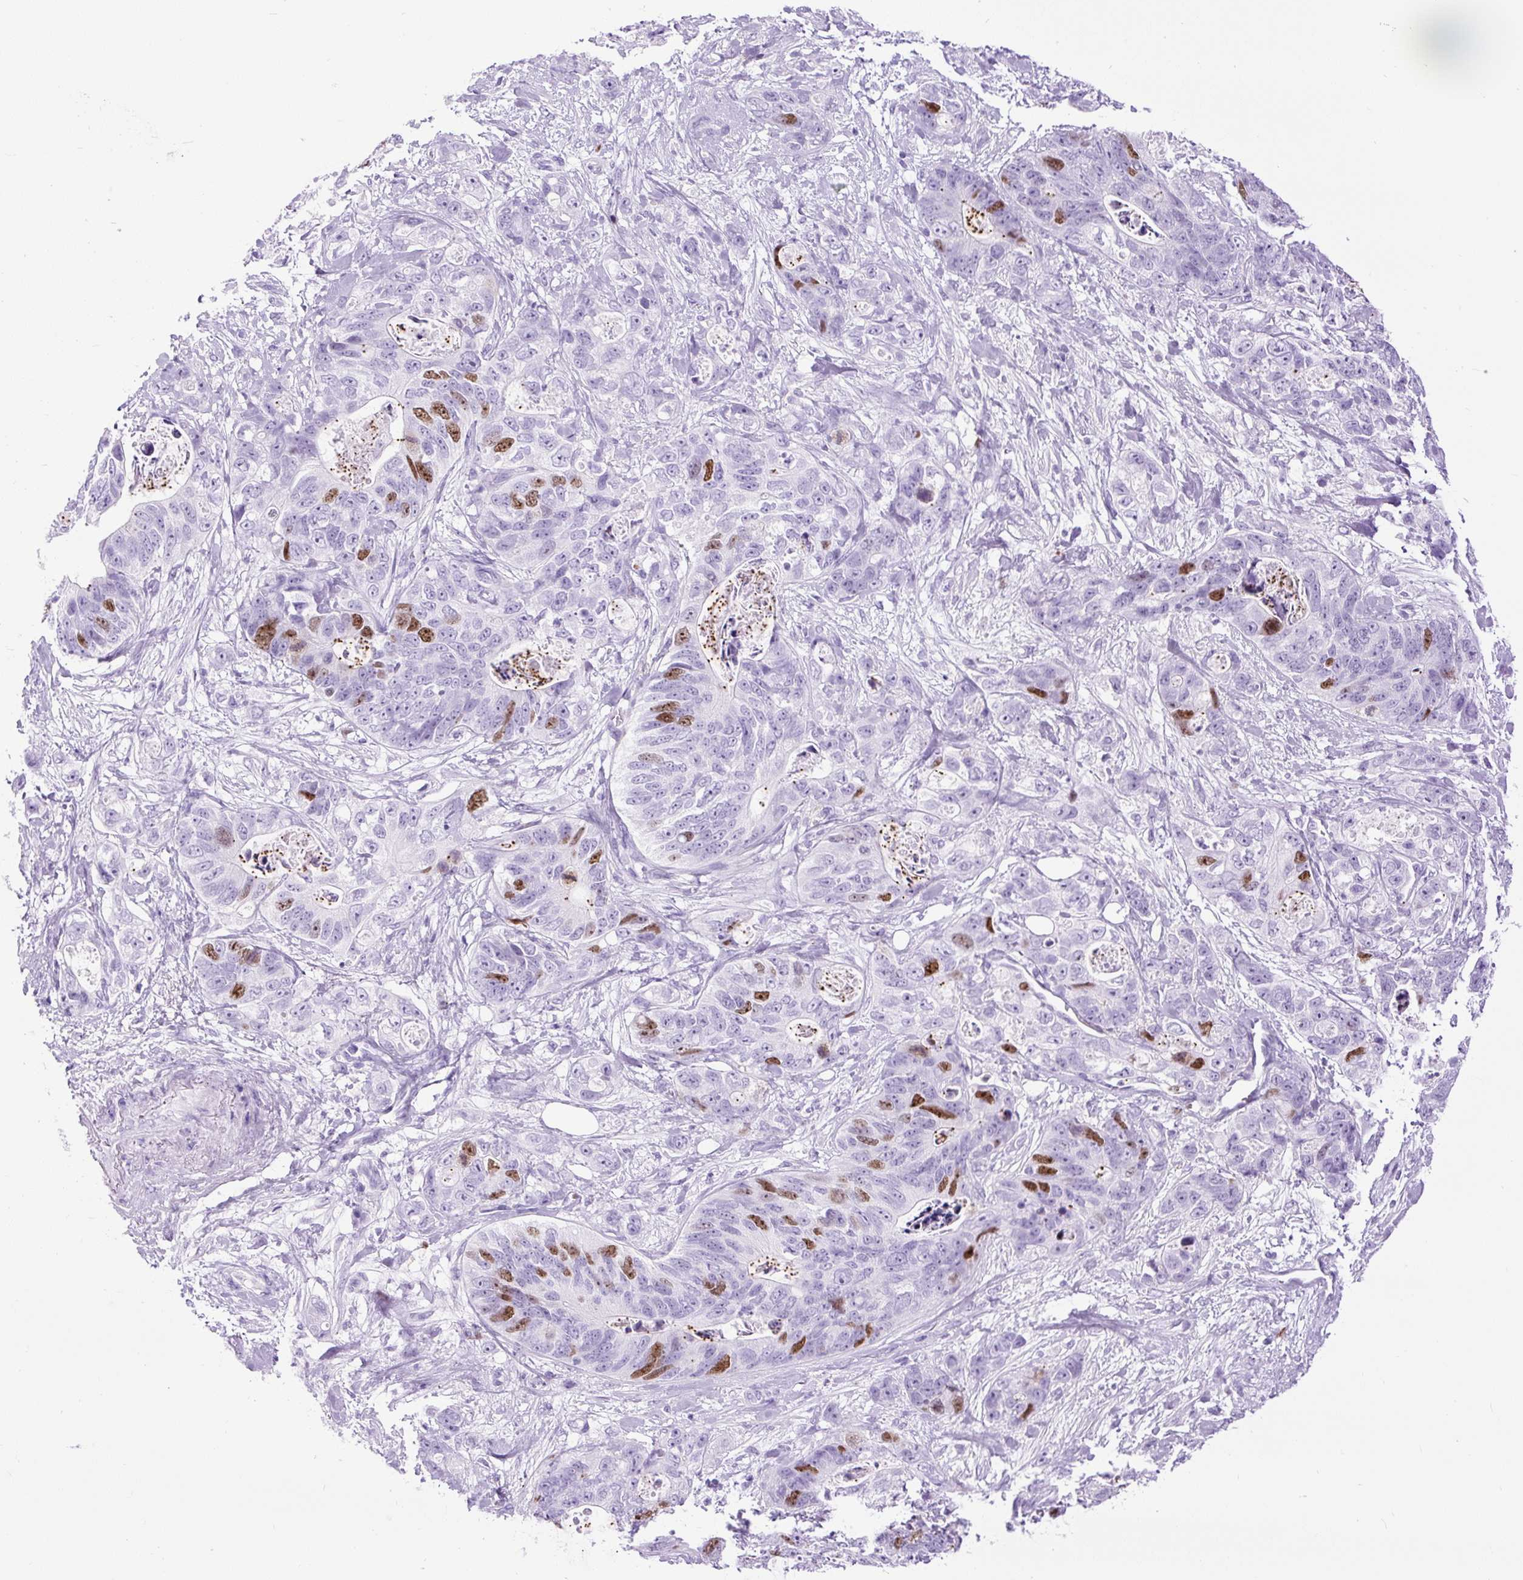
{"staining": {"intensity": "moderate", "quantity": "<25%", "location": "nuclear"}, "tissue": "stomach cancer", "cell_type": "Tumor cells", "image_type": "cancer", "snomed": [{"axis": "morphology", "description": "Normal tissue, NOS"}, {"axis": "morphology", "description": "Adenocarcinoma, NOS"}, {"axis": "topography", "description": "Stomach"}], "caption": "About <25% of tumor cells in human stomach adenocarcinoma reveal moderate nuclear protein expression as visualized by brown immunohistochemical staining.", "gene": "RACGAP1", "patient": {"sex": "female", "age": 89}}